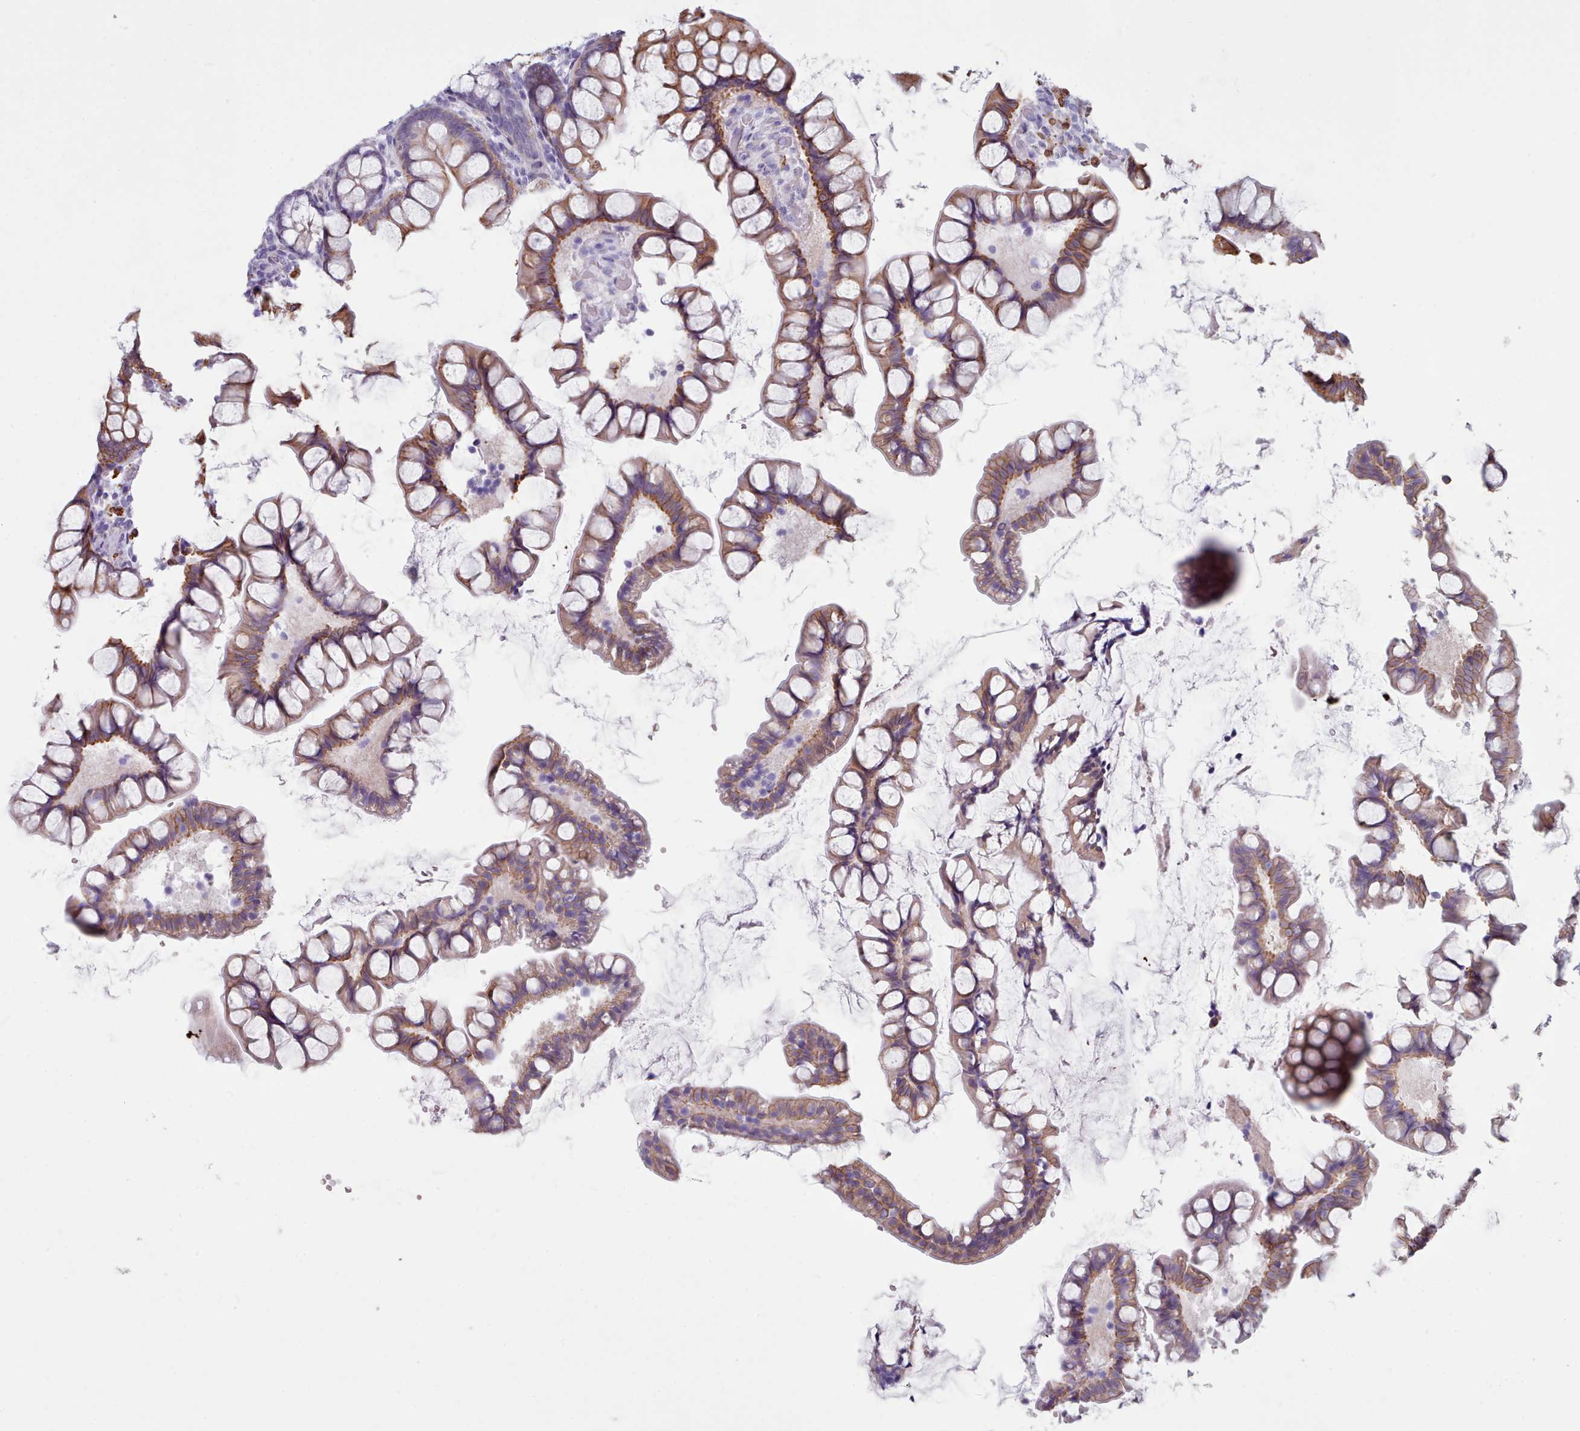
{"staining": {"intensity": "moderate", "quantity": "25%-75%", "location": "cytoplasmic/membranous"}, "tissue": "small intestine", "cell_type": "Glandular cells", "image_type": "normal", "snomed": [{"axis": "morphology", "description": "Normal tissue, NOS"}, {"axis": "topography", "description": "Small intestine"}], "caption": "Moderate cytoplasmic/membranous protein expression is identified in about 25%-75% of glandular cells in small intestine. Ihc stains the protein of interest in brown and the nuclei are stained blue.", "gene": "FPGS", "patient": {"sex": "male", "age": 70}}